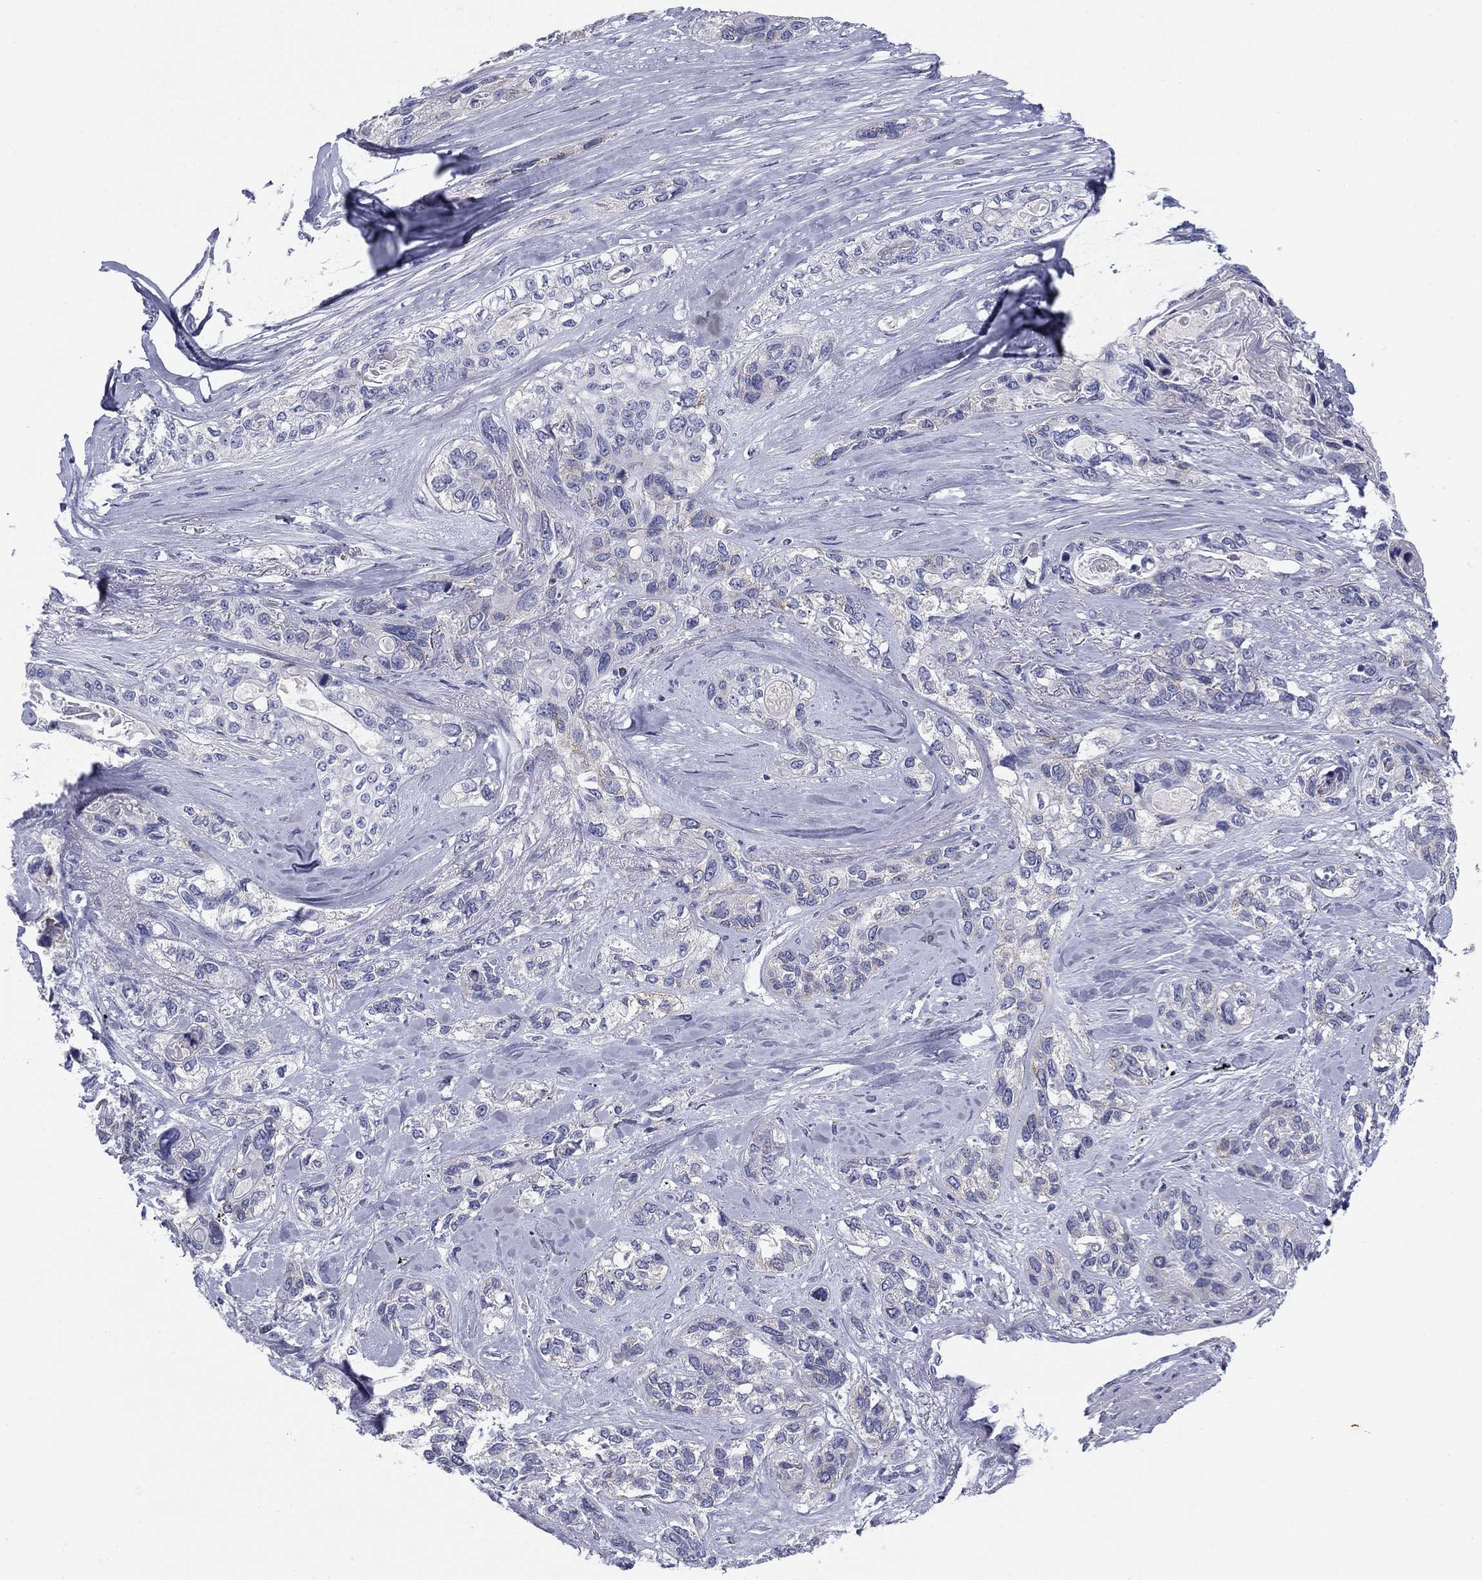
{"staining": {"intensity": "weak", "quantity": "<25%", "location": "cytoplasmic/membranous"}, "tissue": "lung cancer", "cell_type": "Tumor cells", "image_type": "cancer", "snomed": [{"axis": "morphology", "description": "Squamous cell carcinoma, NOS"}, {"axis": "topography", "description": "Lung"}], "caption": "Immunohistochemical staining of lung cancer reveals no significant positivity in tumor cells. (Stains: DAB (3,3'-diaminobenzidine) IHC with hematoxylin counter stain, Microscopy: brightfield microscopy at high magnification).", "gene": "SEPTIN3", "patient": {"sex": "female", "age": 70}}